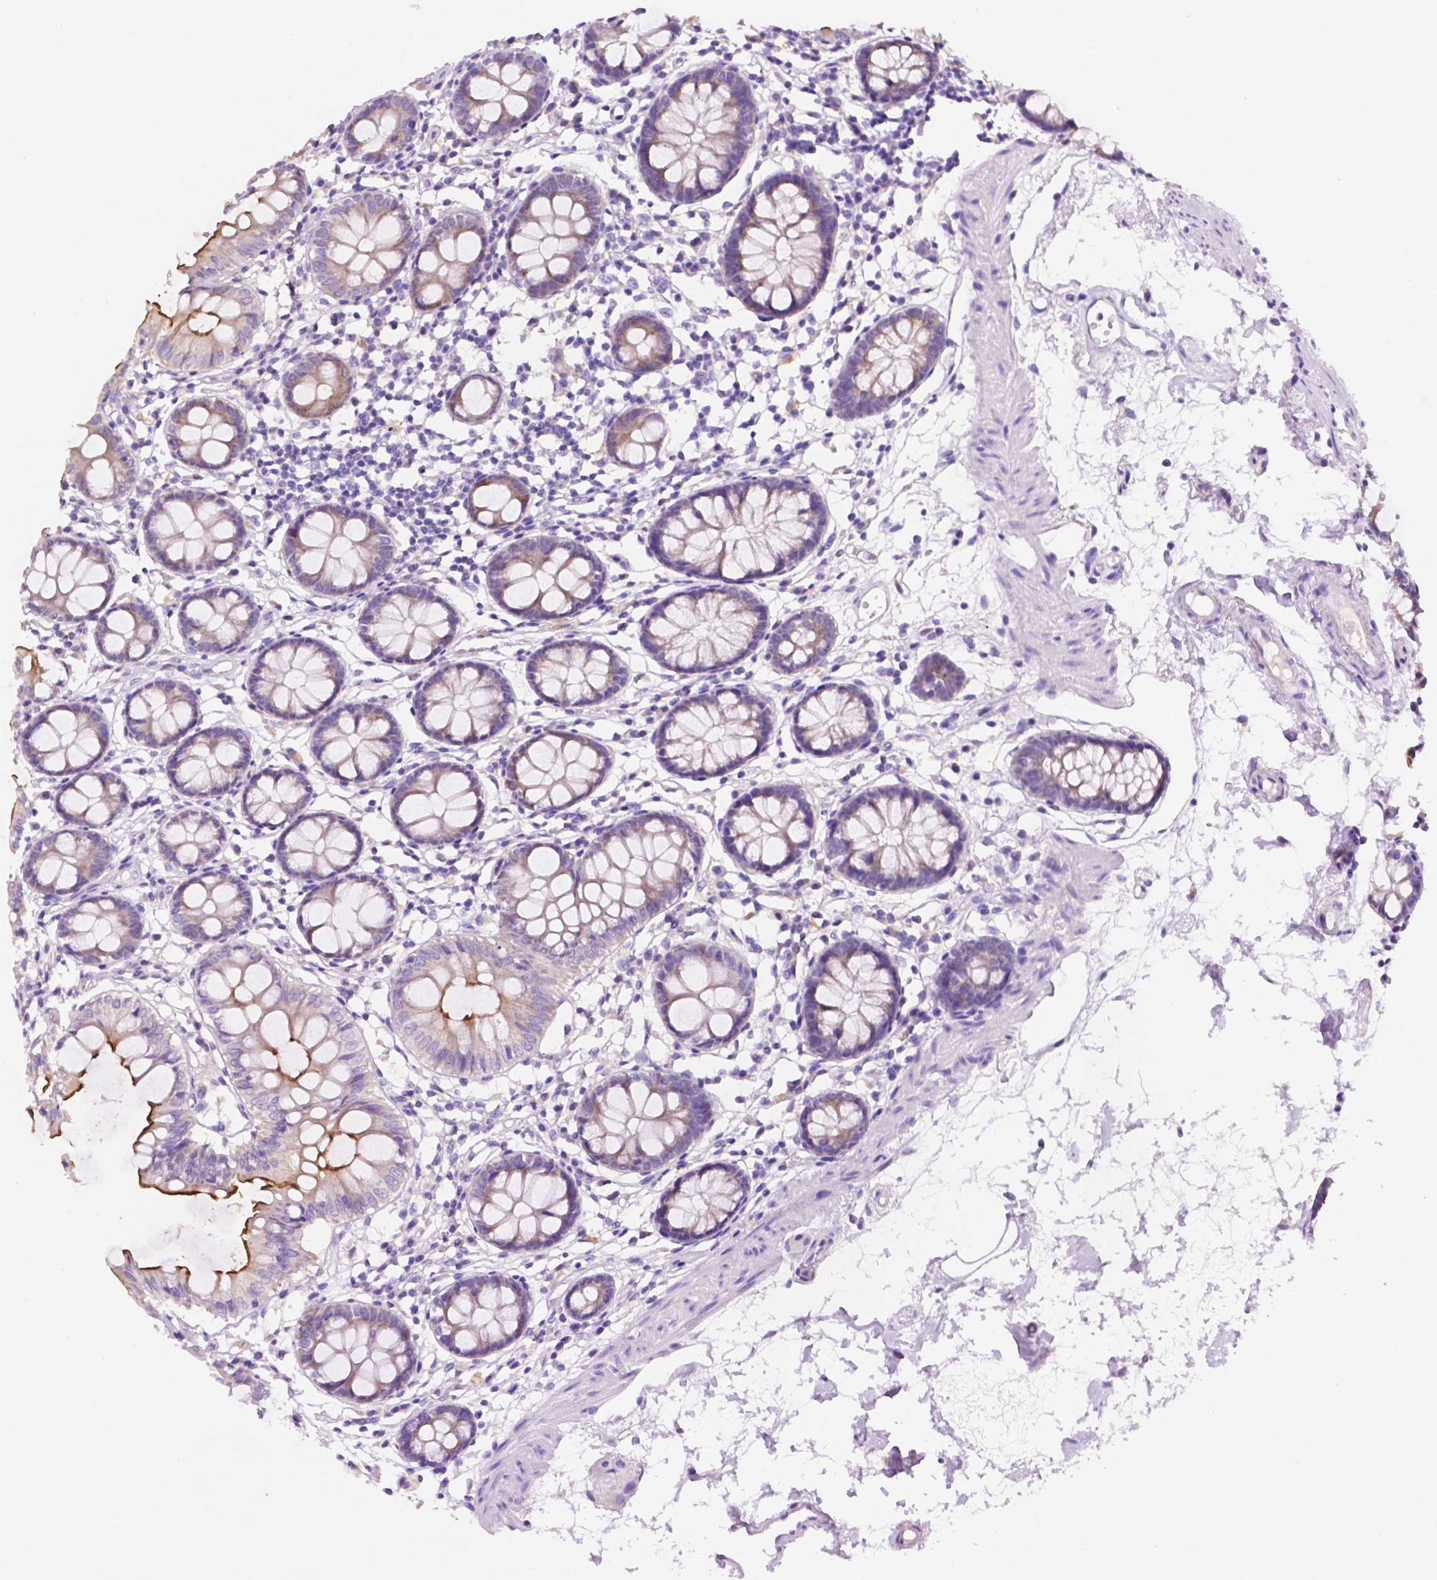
{"staining": {"intensity": "negative", "quantity": "none", "location": "none"}, "tissue": "colon", "cell_type": "Endothelial cells", "image_type": "normal", "snomed": [{"axis": "morphology", "description": "Normal tissue, NOS"}, {"axis": "topography", "description": "Colon"}], "caption": "A histopathology image of human colon is negative for staining in endothelial cells. (DAB IHC with hematoxylin counter stain).", "gene": "CEACAM7", "patient": {"sex": "female", "age": 84}}